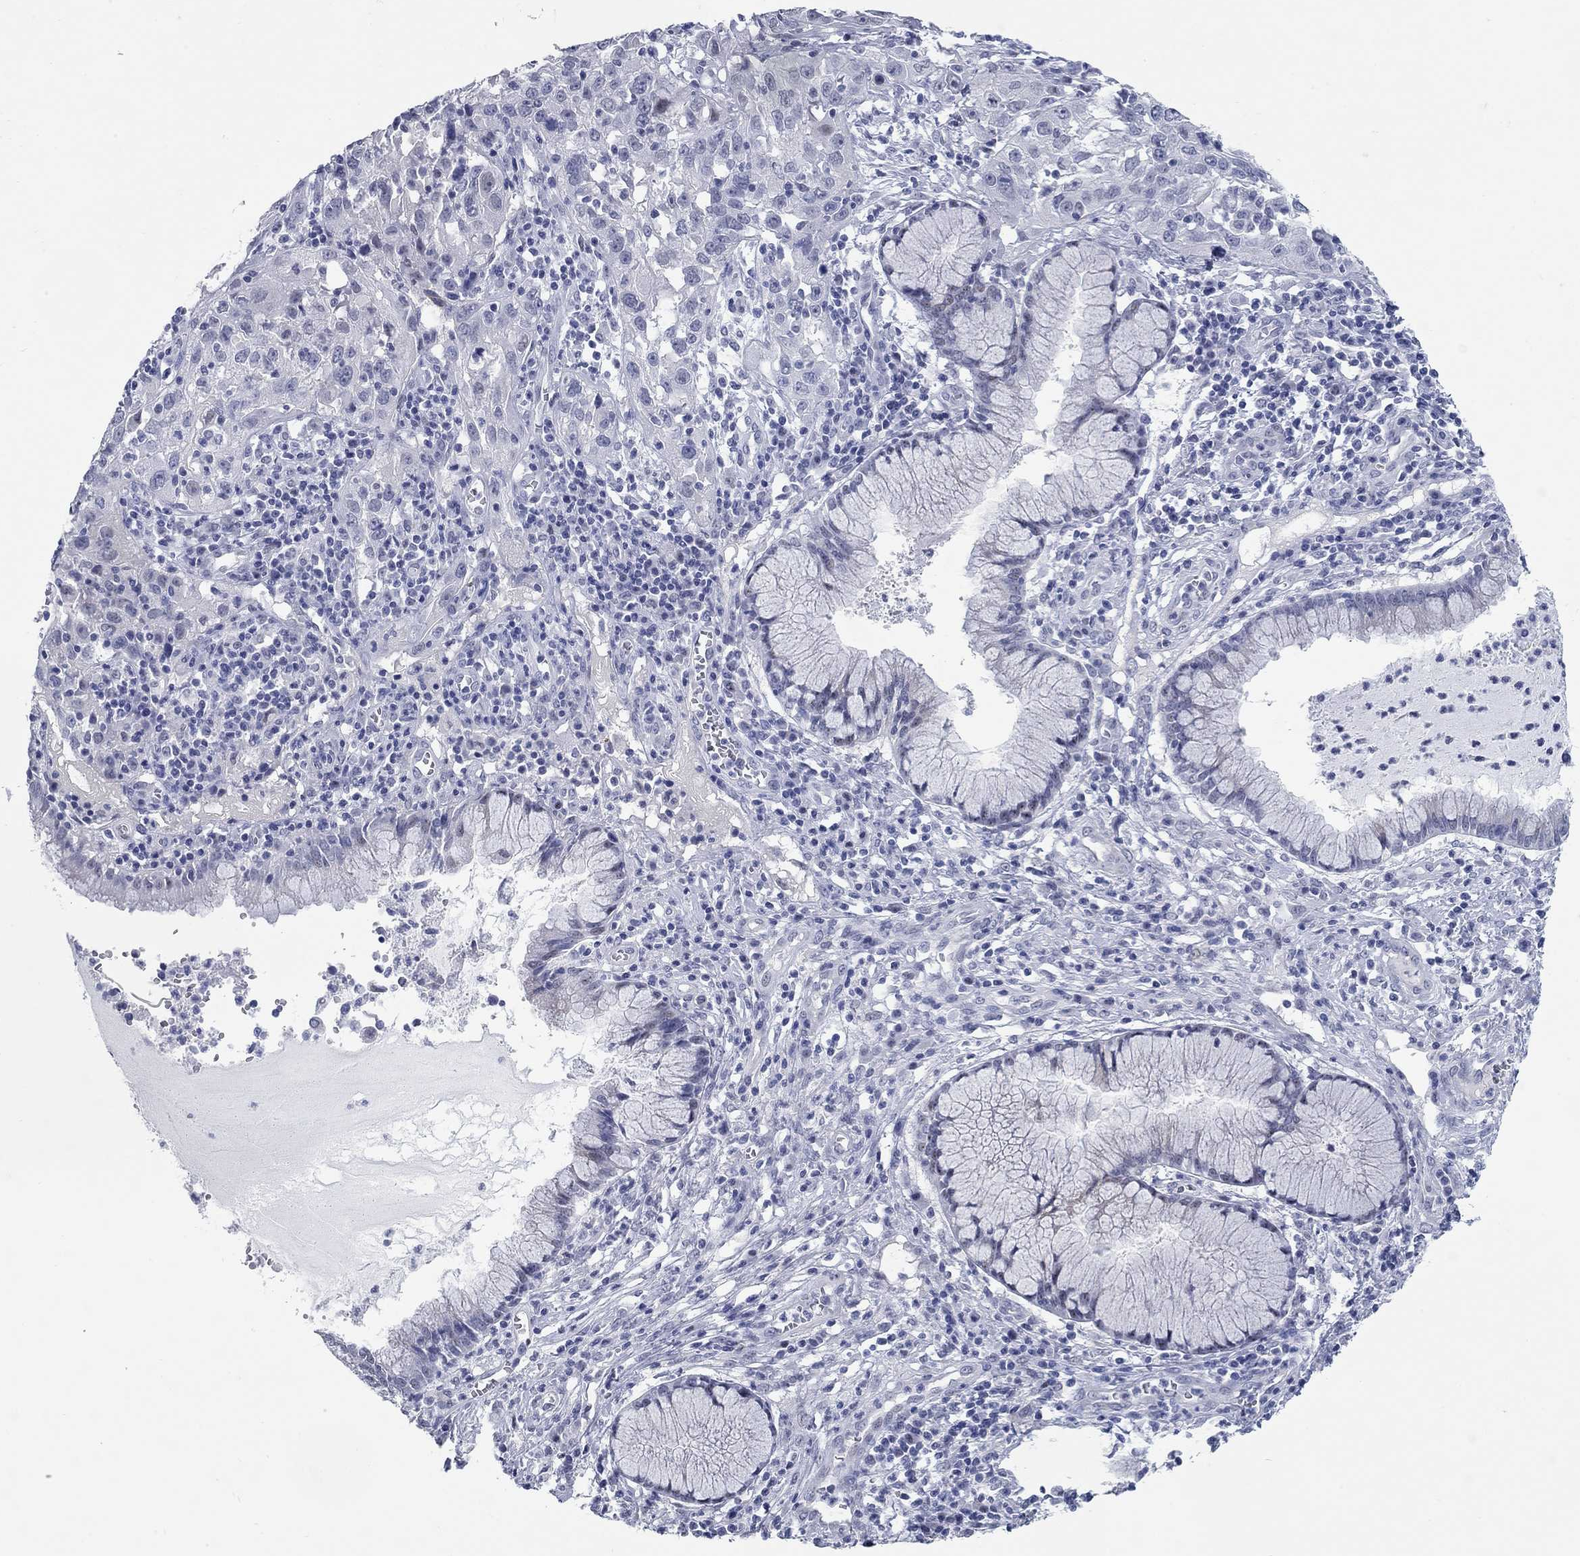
{"staining": {"intensity": "negative", "quantity": "none", "location": "none"}, "tissue": "cervical cancer", "cell_type": "Tumor cells", "image_type": "cancer", "snomed": [{"axis": "morphology", "description": "Squamous cell carcinoma, NOS"}, {"axis": "topography", "description": "Cervix"}], "caption": "Immunohistochemistry (IHC) histopathology image of neoplastic tissue: squamous cell carcinoma (cervical) stained with DAB (3,3'-diaminobenzidine) exhibits no significant protein positivity in tumor cells.", "gene": "WASF3", "patient": {"sex": "female", "age": 32}}